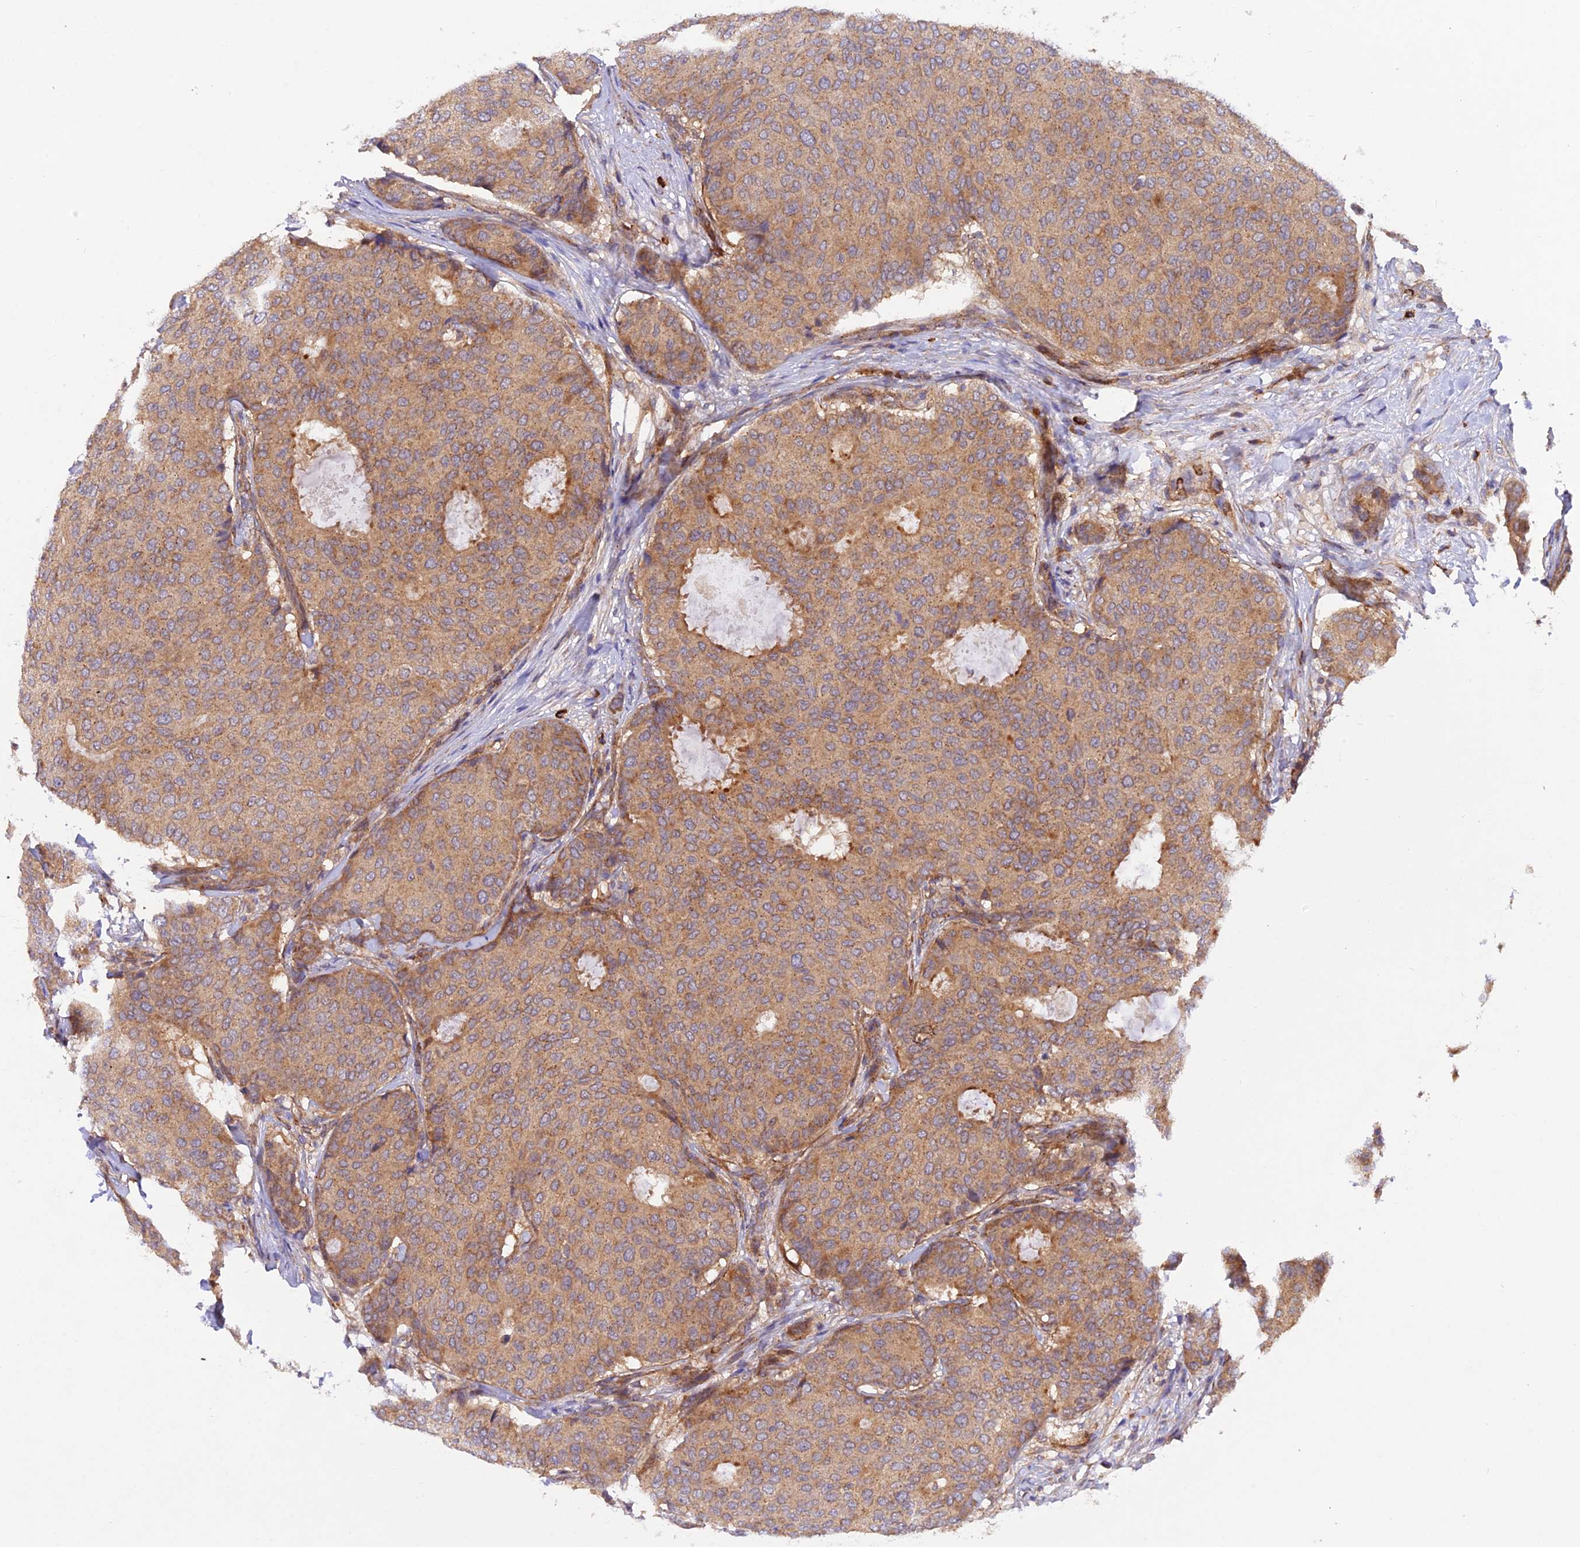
{"staining": {"intensity": "moderate", "quantity": ">75%", "location": "cytoplasmic/membranous"}, "tissue": "breast cancer", "cell_type": "Tumor cells", "image_type": "cancer", "snomed": [{"axis": "morphology", "description": "Duct carcinoma"}, {"axis": "topography", "description": "Breast"}], "caption": "Intraductal carcinoma (breast) stained with a brown dye reveals moderate cytoplasmic/membranous positive staining in approximately >75% of tumor cells.", "gene": "WDFY4", "patient": {"sex": "female", "age": 75}}